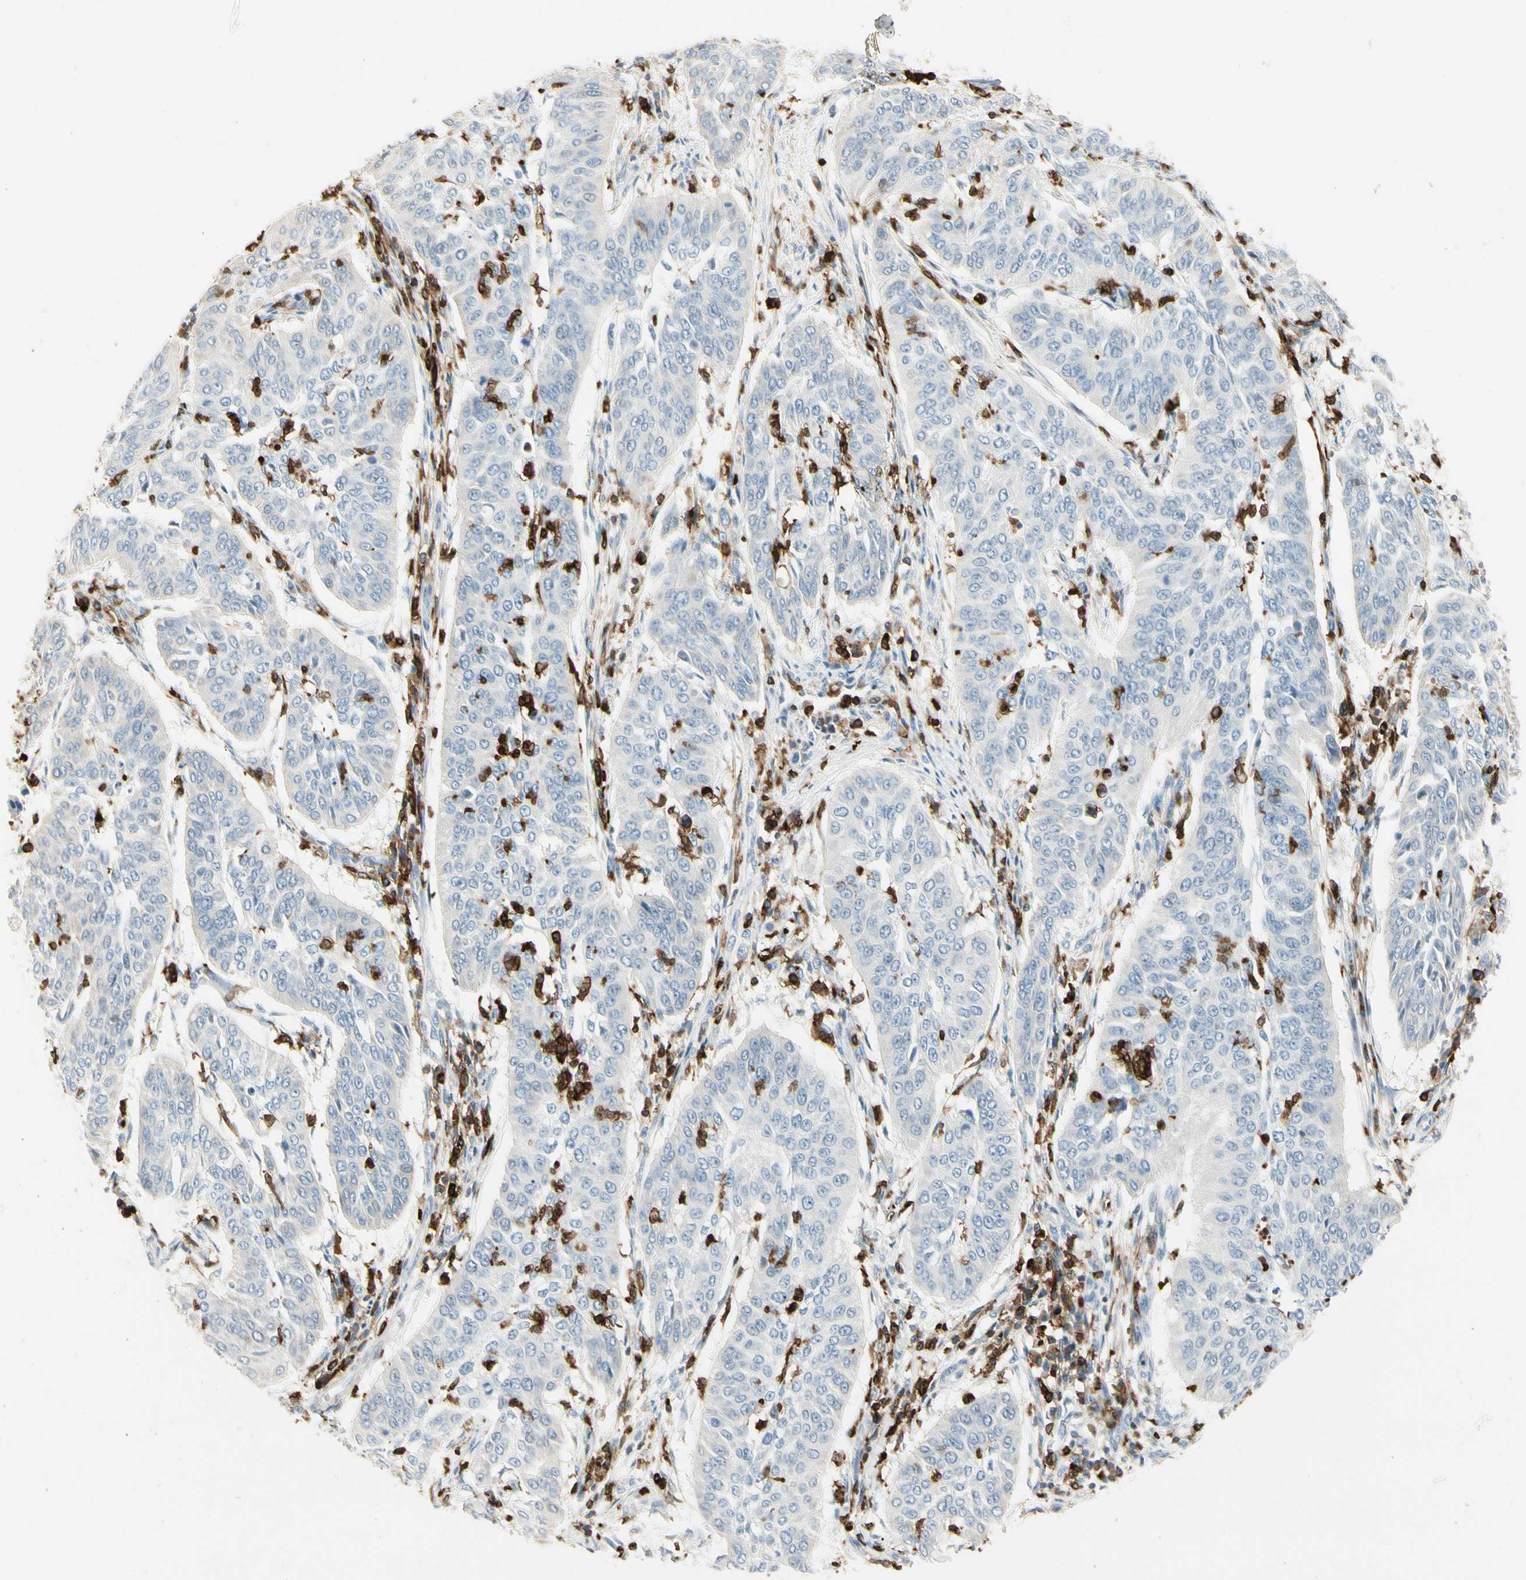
{"staining": {"intensity": "negative", "quantity": "none", "location": "none"}, "tissue": "cervical cancer", "cell_type": "Tumor cells", "image_type": "cancer", "snomed": [{"axis": "morphology", "description": "Normal tissue, NOS"}, {"axis": "morphology", "description": "Squamous cell carcinoma, NOS"}, {"axis": "topography", "description": "Cervix"}], "caption": "Histopathology image shows no protein staining in tumor cells of cervical cancer tissue. The staining was performed using DAB to visualize the protein expression in brown, while the nuclei were stained in blue with hematoxylin (Magnification: 20x).", "gene": "ITGB2", "patient": {"sex": "female", "age": 39}}